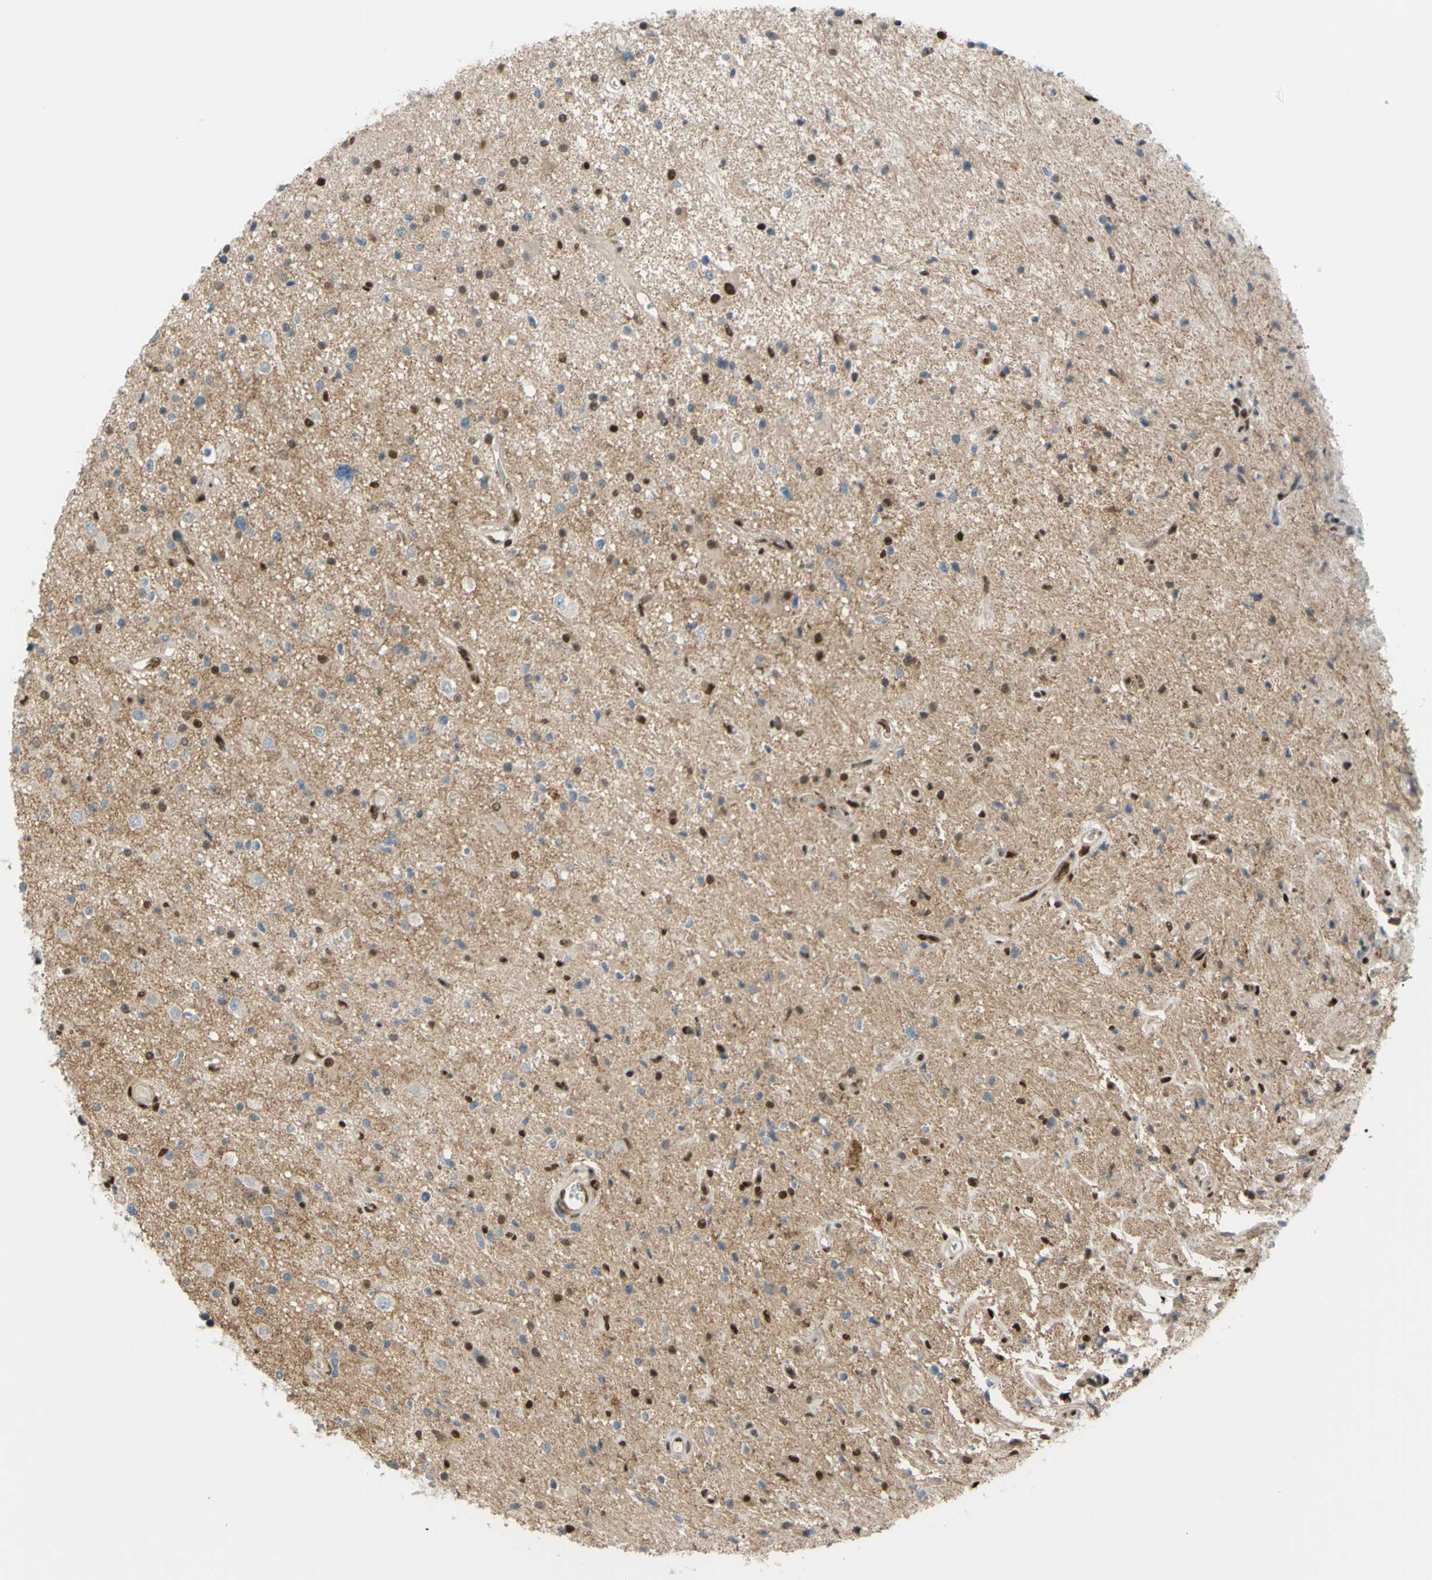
{"staining": {"intensity": "negative", "quantity": "none", "location": "none"}, "tissue": "glioma", "cell_type": "Tumor cells", "image_type": "cancer", "snomed": [{"axis": "morphology", "description": "Glioma, malignant, High grade"}, {"axis": "topography", "description": "Brain"}], "caption": "DAB immunohistochemical staining of human malignant glioma (high-grade) exhibits no significant expression in tumor cells. (Brightfield microscopy of DAB (3,3'-diaminobenzidine) immunohistochemistry at high magnification).", "gene": "FKBP5", "patient": {"sex": "male", "age": 33}}